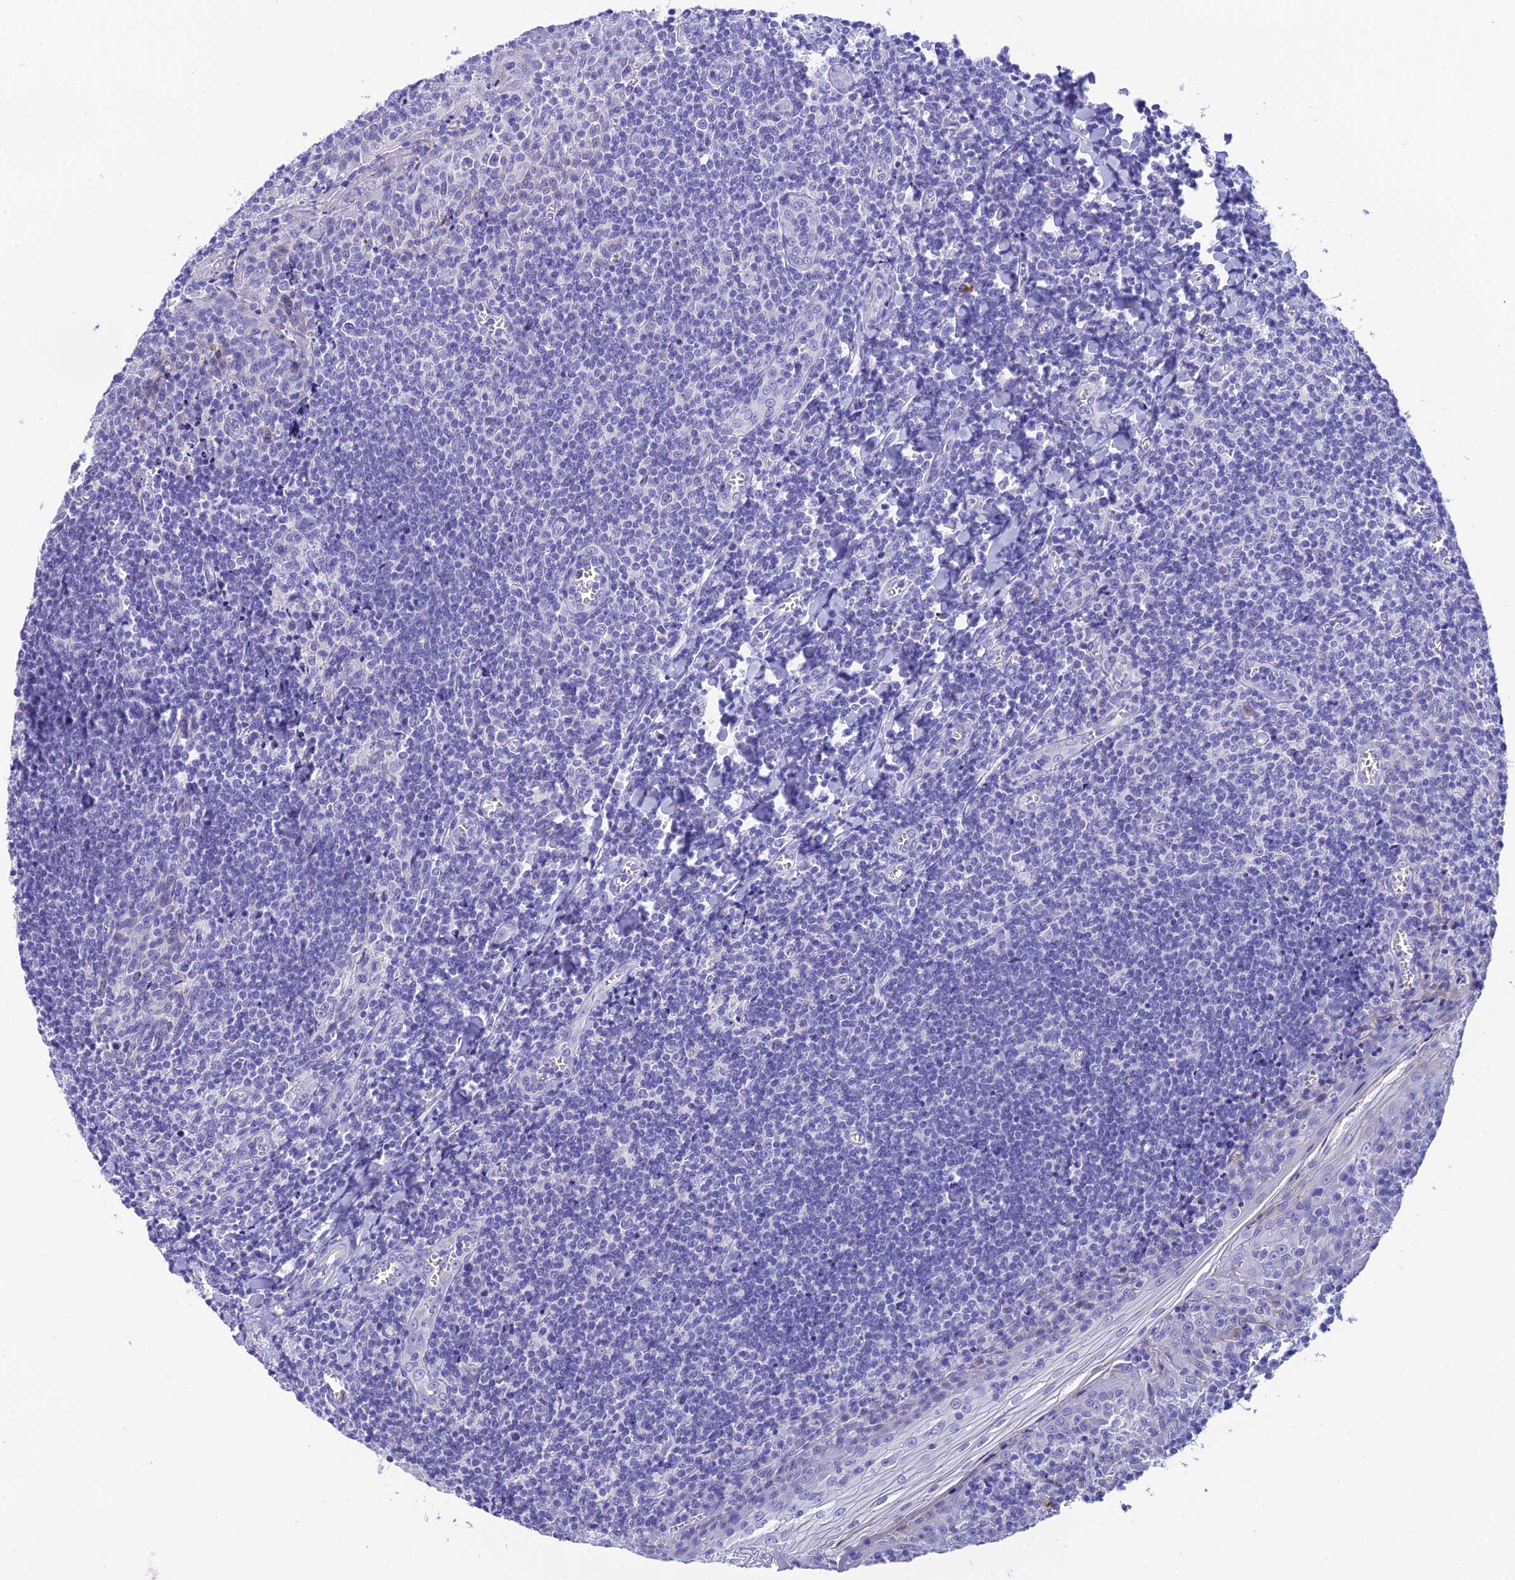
{"staining": {"intensity": "negative", "quantity": "none", "location": "none"}, "tissue": "tonsil", "cell_type": "Germinal center cells", "image_type": "normal", "snomed": [{"axis": "morphology", "description": "Normal tissue, NOS"}, {"axis": "topography", "description": "Tonsil"}], "caption": "This is an IHC micrograph of normal human tonsil. There is no staining in germinal center cells.", "gene": "KDELR3", "patient": {"sex": "male", "age": 27}}